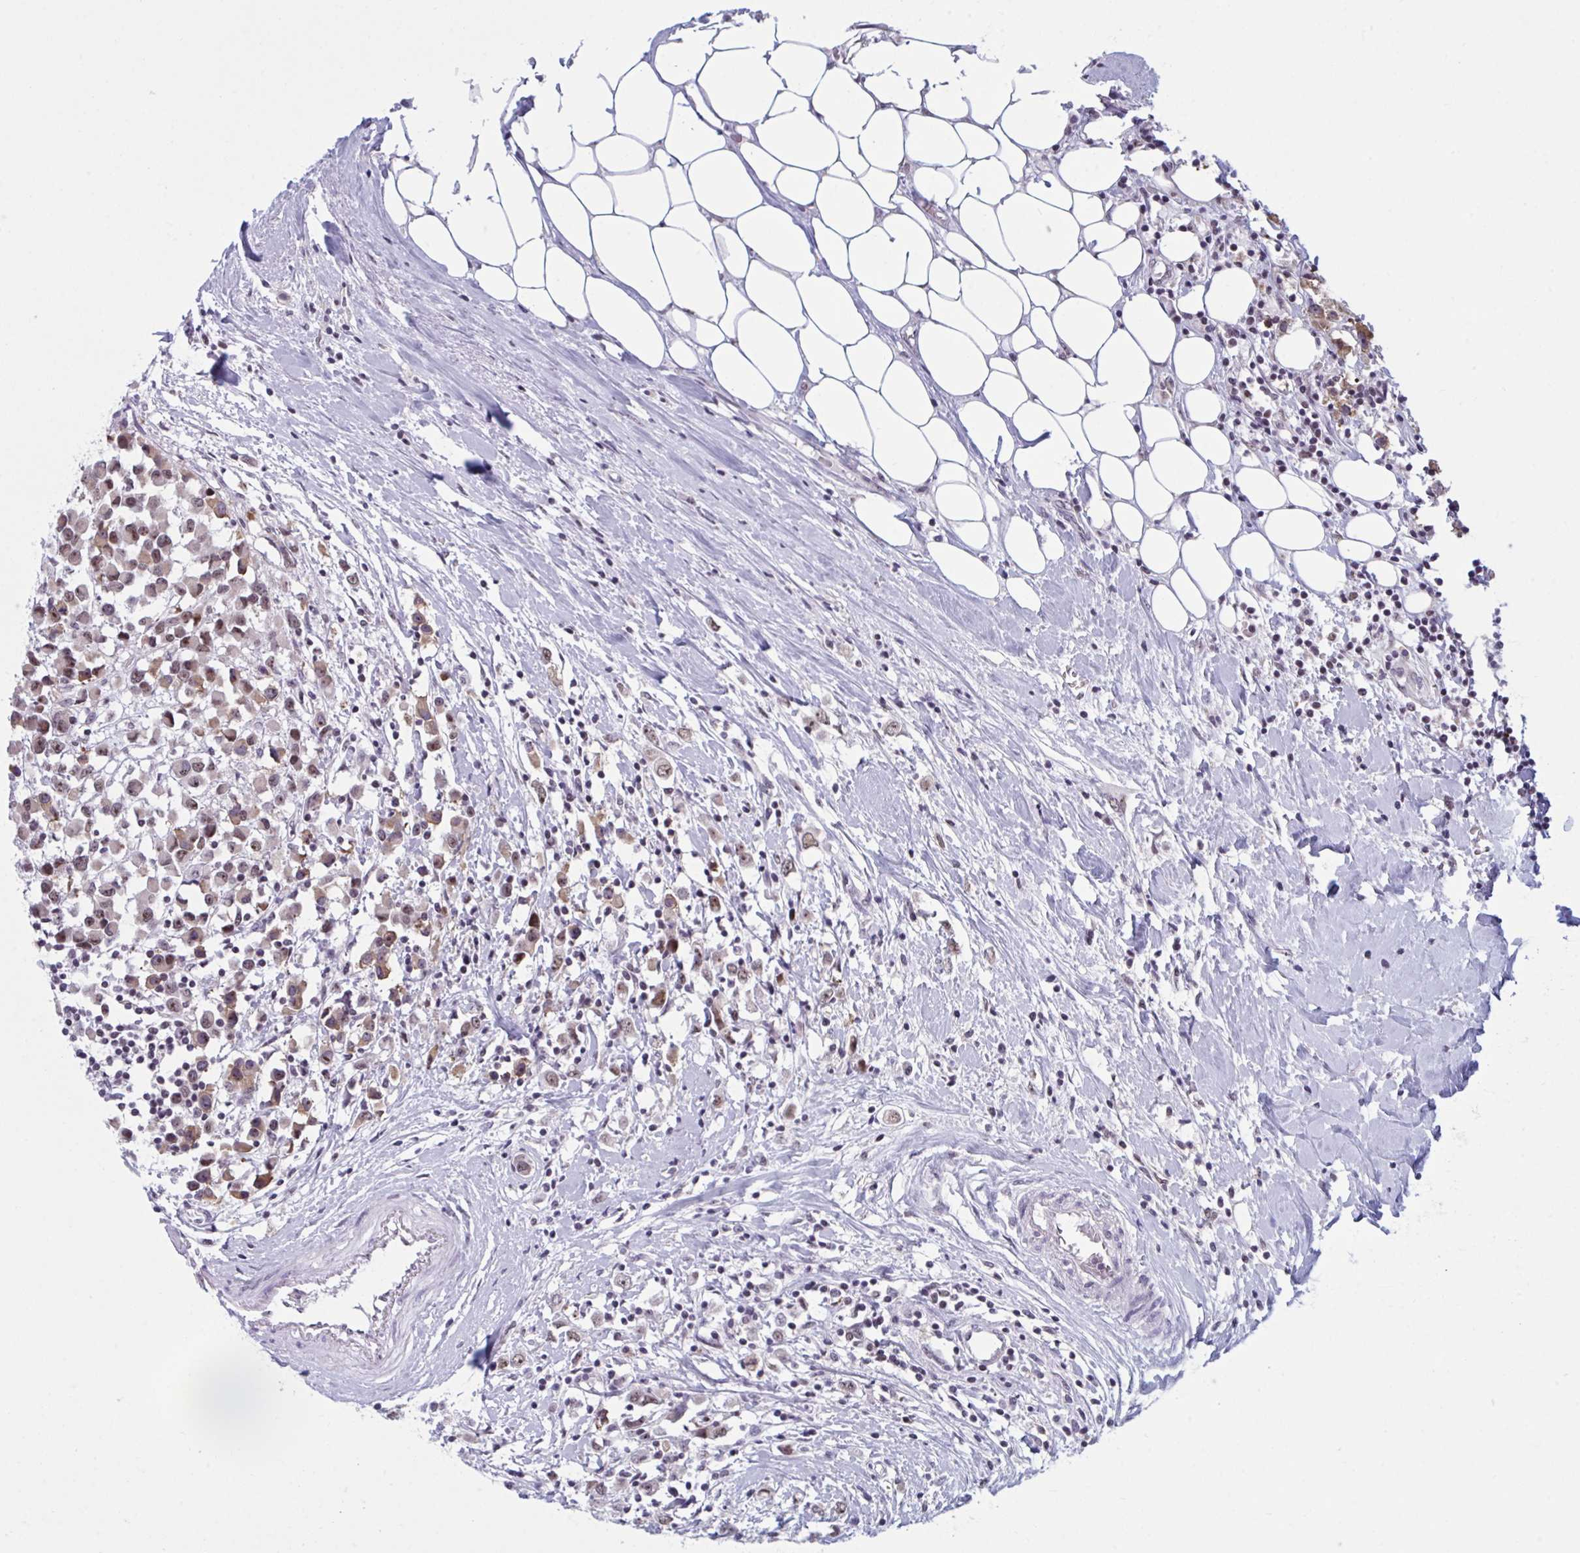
{"staining": {"intensity": "moderate", "quantity": ">75%", "location": "nuclear"}, "tissue": "breast cancer", "cell_type": "Tumor cells", "image_type": "cancer", "snomed": [{"axis": "morphology", "description": "Duct carcinoma"}, {"axis": "topography", "description": "Breast"}], "caption": "About >75% of tumor cells in human breast cancer (intraductal carcinoma) demonstrate moderate nuclear protein expression as visualized by brown immunohistochemical staining.", "gene": "TGM6", "patient": {"sex": "female", "age": 61}}